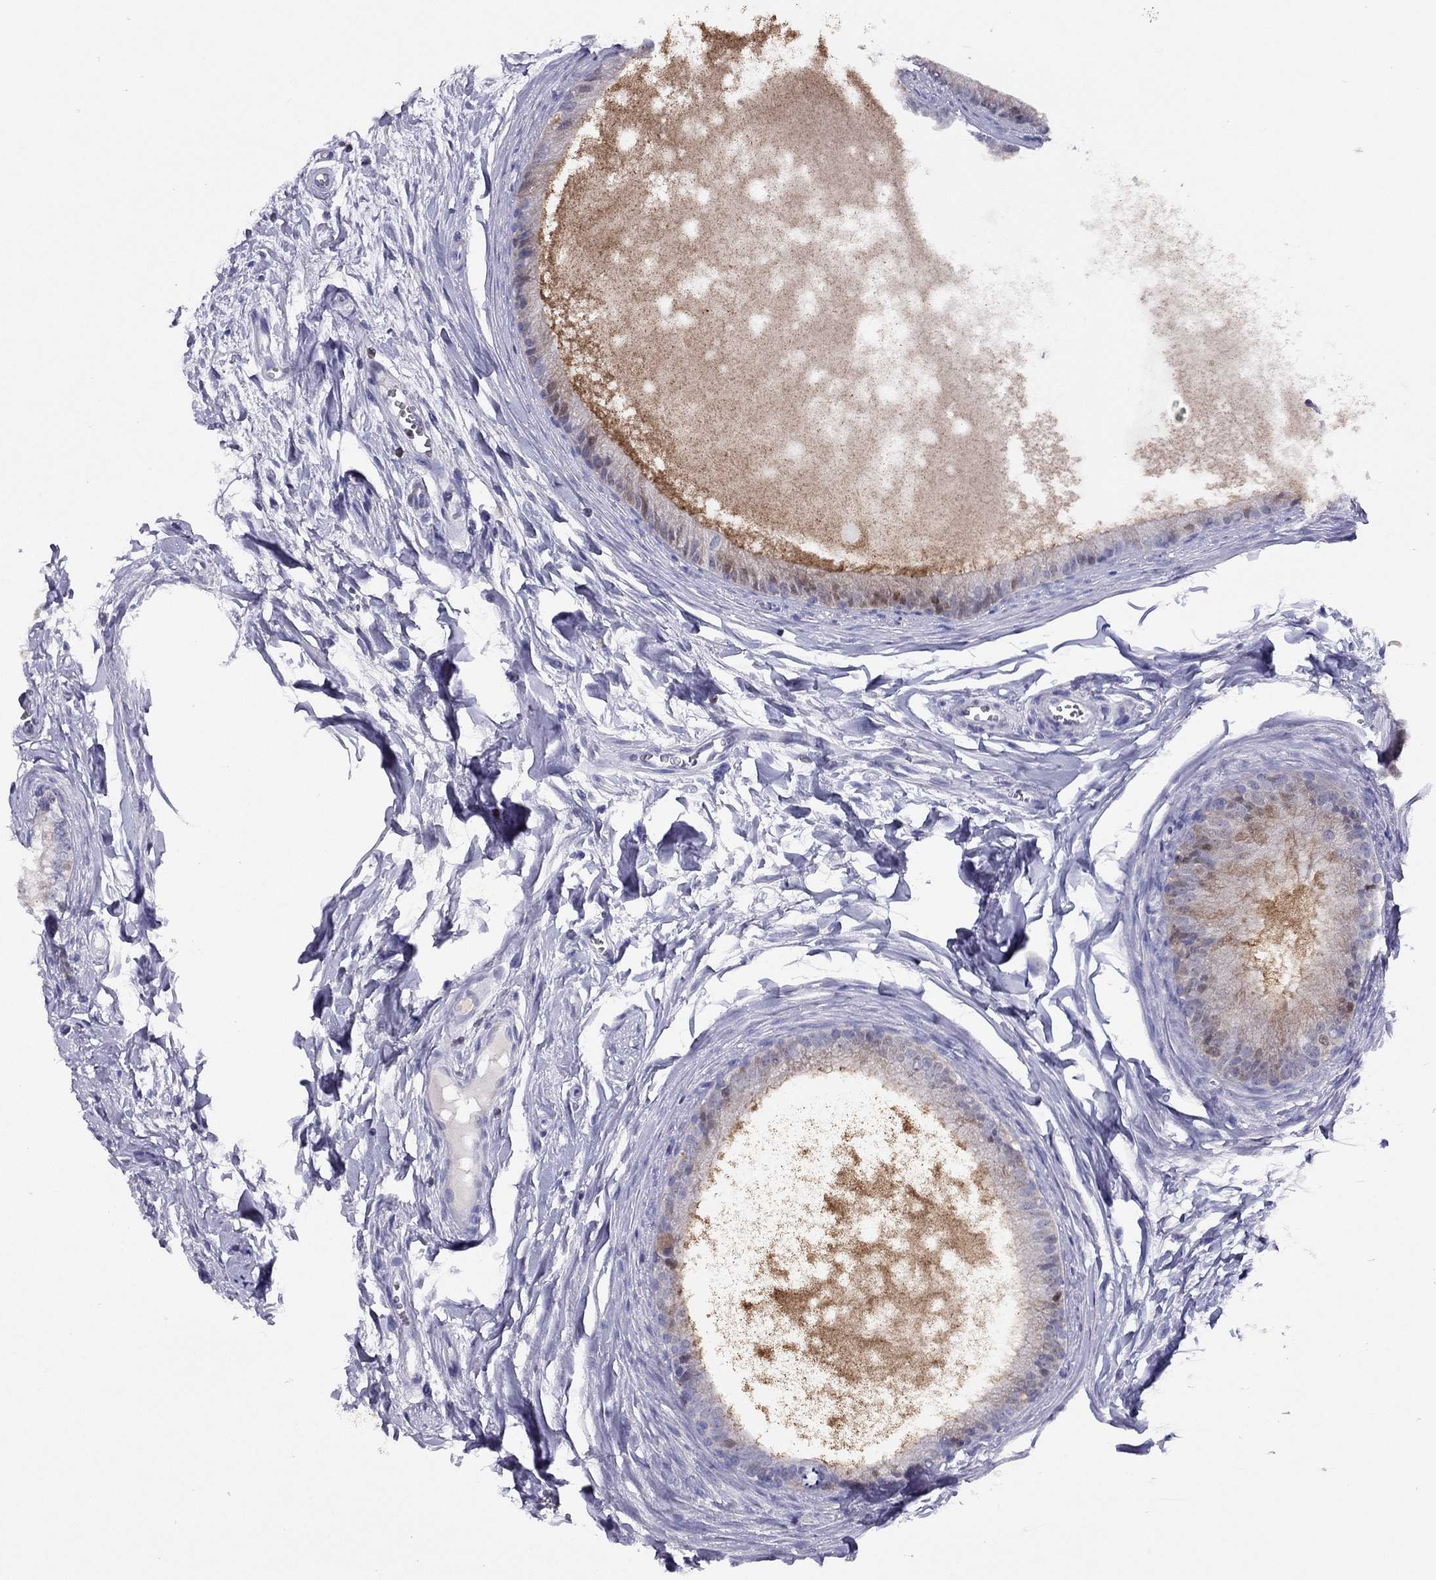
{"staining": {"intensity": "moderate", "quantity": ">75%", "location": "cytoplasmic/membranous"}, "tissue": "epididymis", "cell_type": "Glandular cells", "image_type": "normal", "snomed": [{"axis": "morphology", "description": "Normal tissue, NOS"}, {"axis": "topography", "description": "Epididymis"}], "caption": "About >75% of glandular cells in normal epididymis exhibit moderate cytoplasmic/membranous protein expression as visualized by brown immunohistochemical staining.", "gene": "CITED1", "patient": {"sex": "male", "age": 51}}